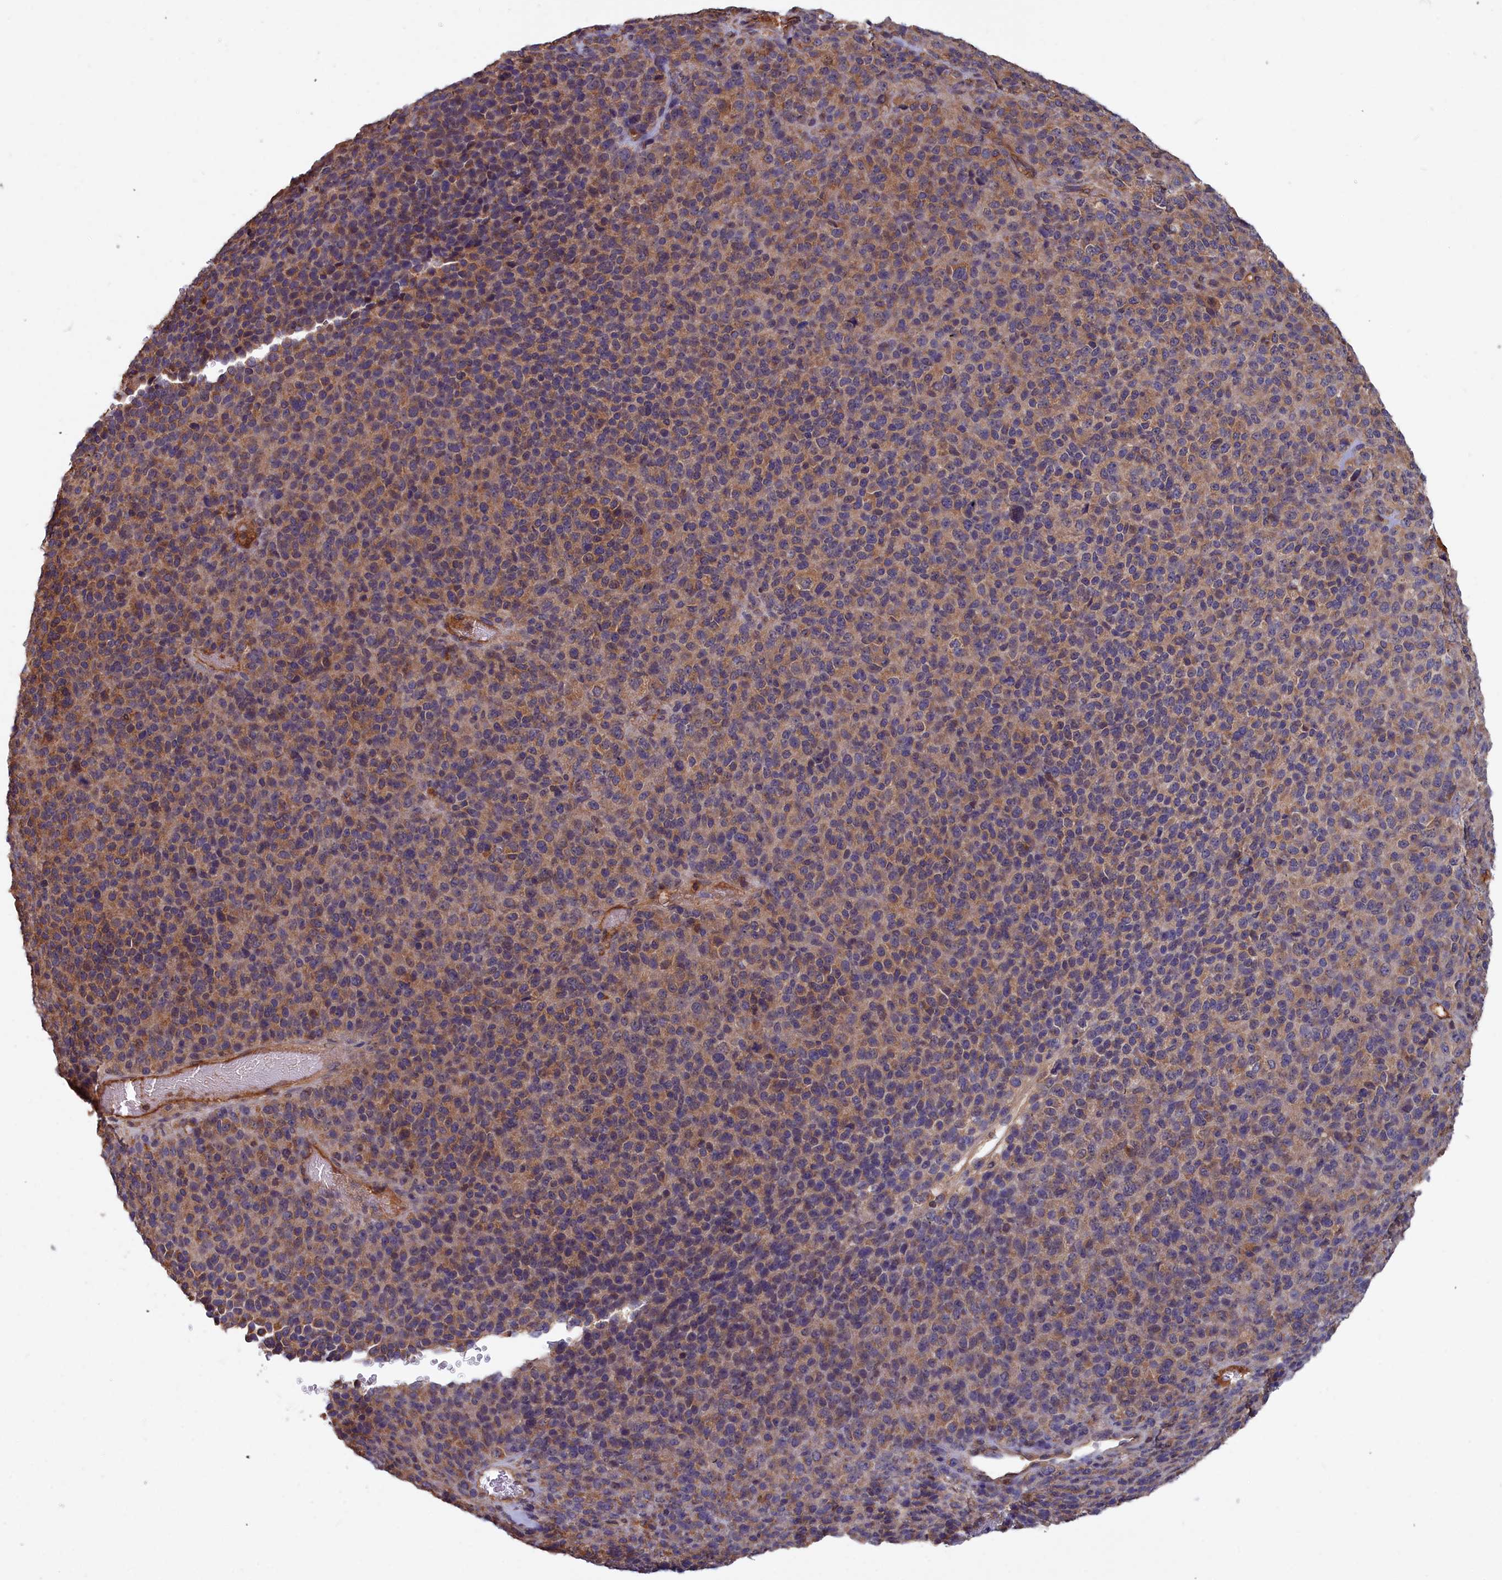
{"staining": {"intensity": "moderate", "quantity": ">75%", "location": "cytoplasmic/membranous"}, "tissue": "melanoma", "cell_type": "Tumor cells", "image_type": "cancer", "snomed": [{"axis": "morphology", "description": "Malignant melanoma, Metastatic site"}, {"axis": "topography", "description": "Brain"}], "caption": "Malignant melanoma (metastatic site) stained for a protein (brown) exhibits moderate cytoplasmic/membranous positive positivity in approximately >75% of tumor cells.", "gene": "GFRA2", "patient": {"sex": "female", "age": 56}}